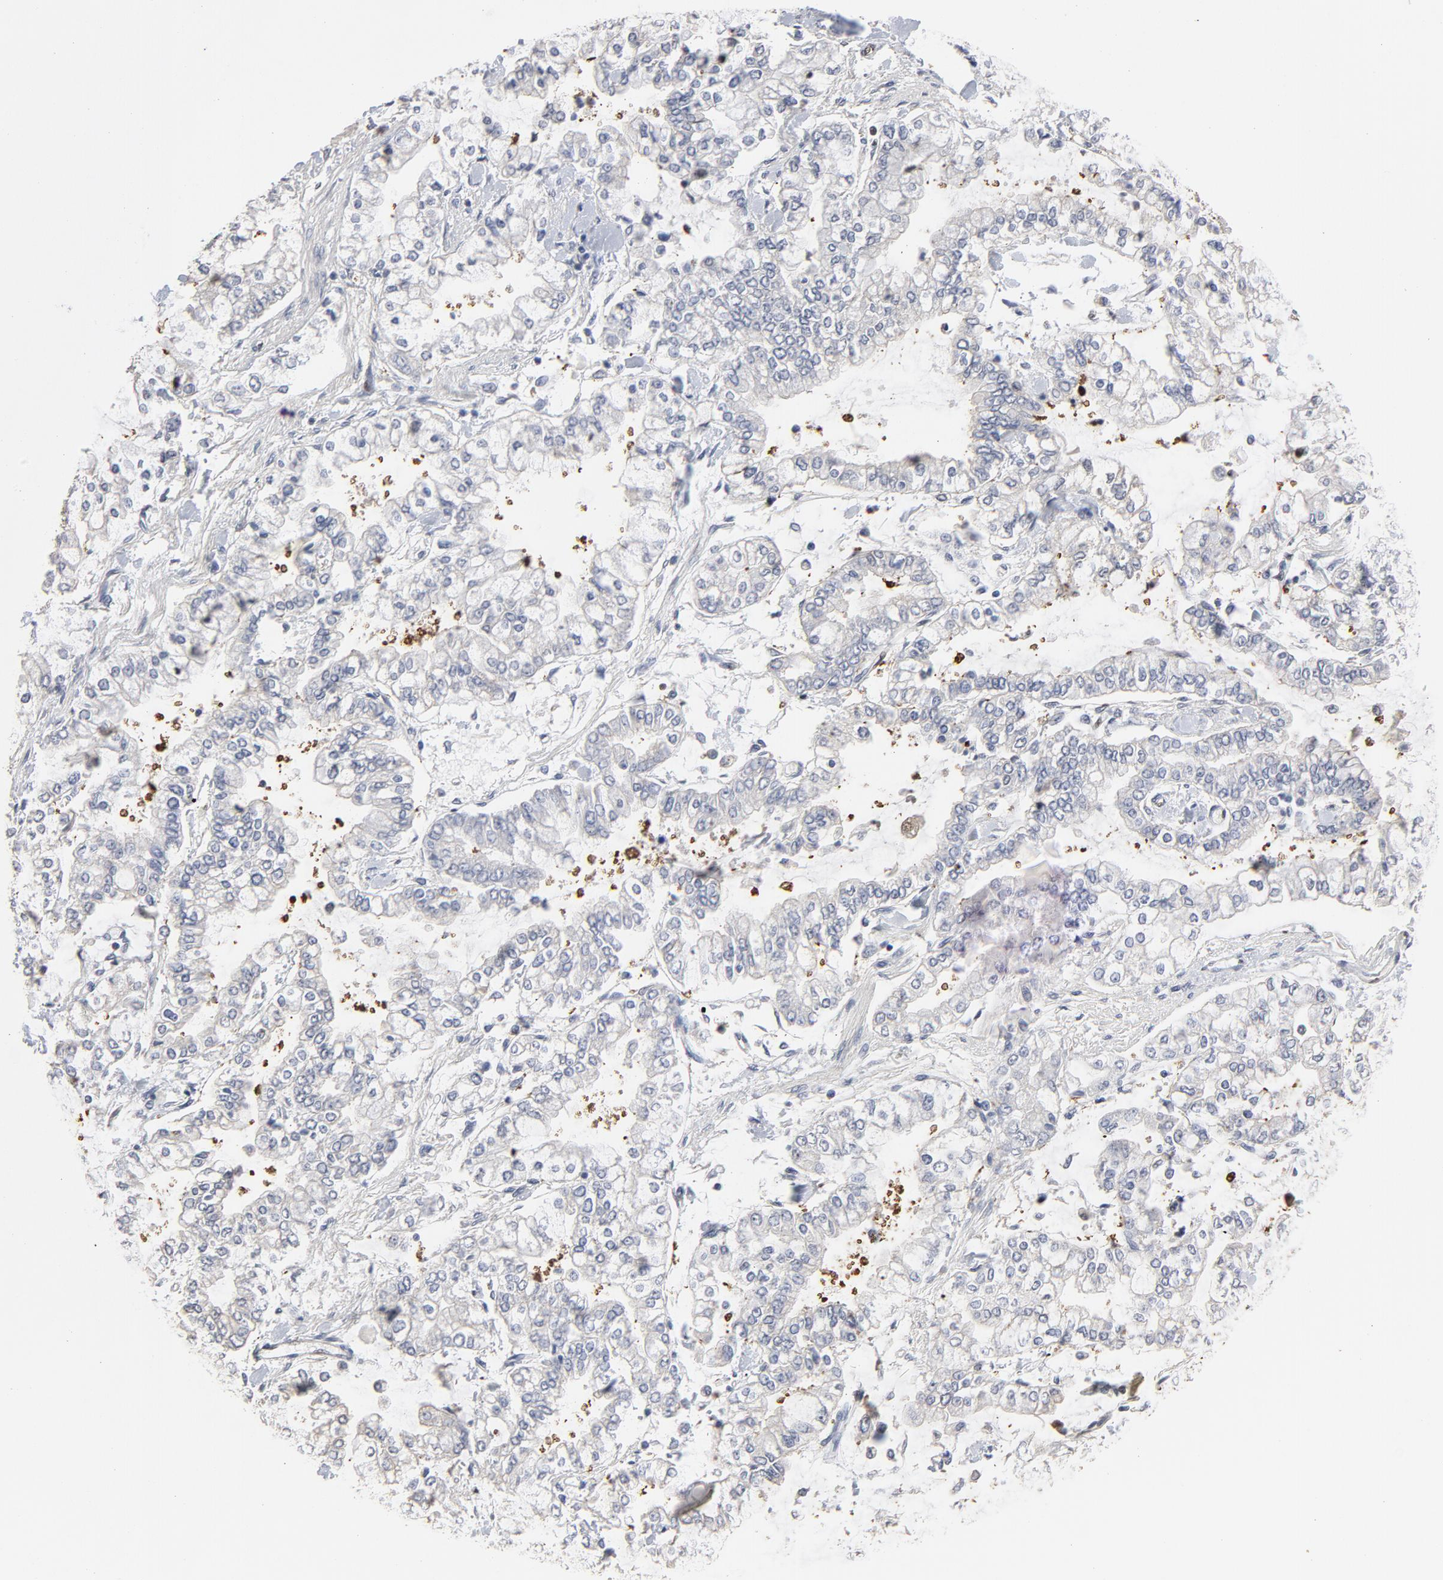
{"staining": {"intensity": "negative", "quantity": "none", "location": "none"}, "tissue": "stomach cancer", "cell_type": "Tumor cells", "image_type": "cancer", "snomed": [{"axis": "morphology", "description": "Normal tissue, NOS"}, {"axis": "morphology", "description": "Adenocarcinoma, NOS"}, {"axis": "topography", "description": "Stomach, upper"}, {"axis": "topography", "description": "Stomach"}], "caption": "Tumor cells are negative for protein expression in human stomach cancer.", "gene": "TP53RK", "patient": {"sex": "male", "age": 76}}